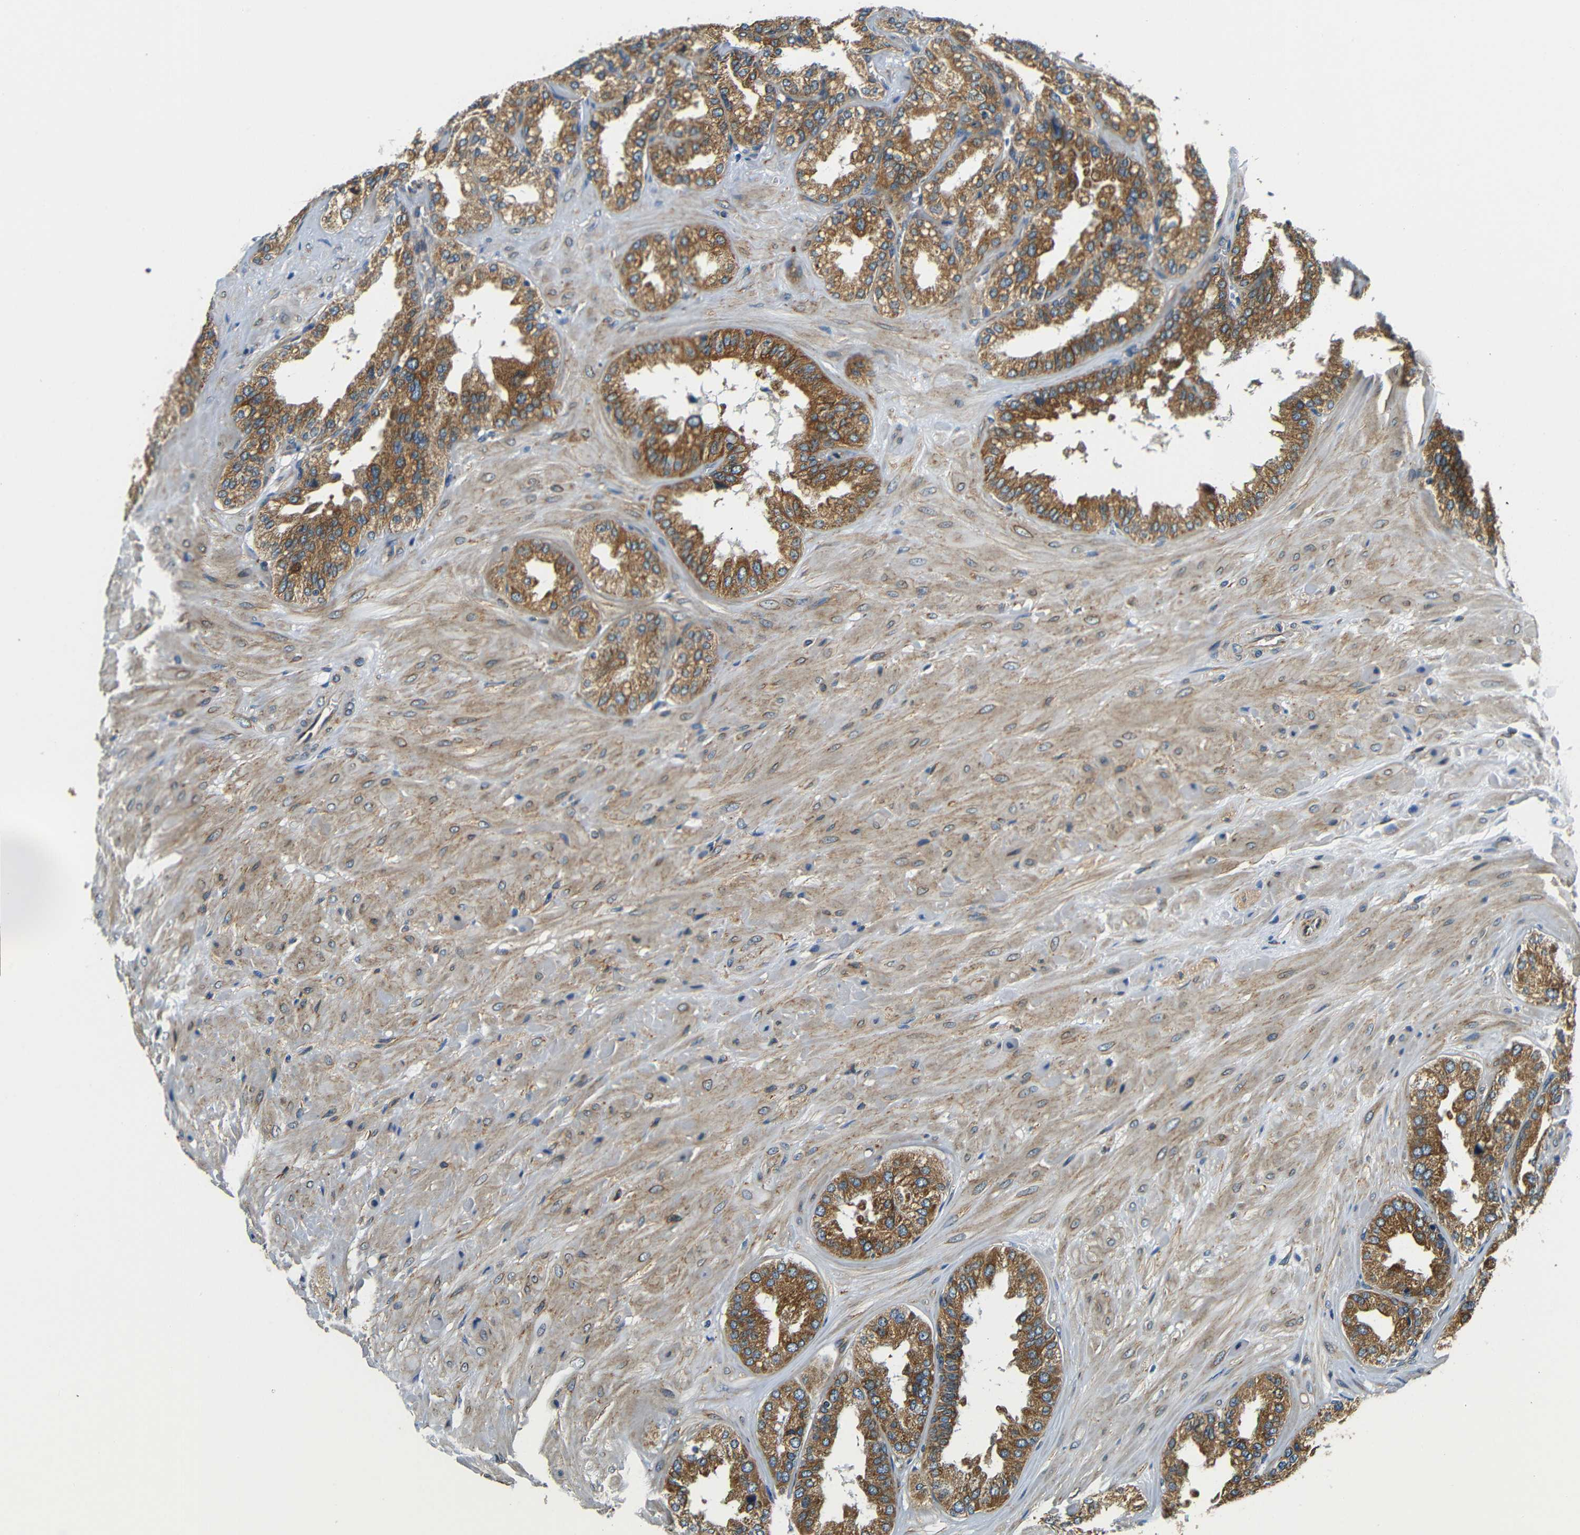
{"staining": {"intensity": "moderate", "quantity": ">75%", "location": "cytoplasmic/membranous"}, "tissue": "seminal vesicle", "cell_type": "Glandular cells", "image_type": "normal", "snomed": [{"axis": "morphology", "description": "Normal tissue, NOS"}, {"axis": "topography", "description": "Prostate"}, {"axis": "topography", "description": "Seminal veicle"}], "caption": "High-power microscopy captured an immunohistochemistry histopathology image of normal seminal vesicle, revealing moderate cytoplasmic/membranous staining in about >75% of glandular cells. (IHC, brightfield microscopy, high magnification).", "gene": "VAPB", "patient": {"sex": "male", "age": 51}}